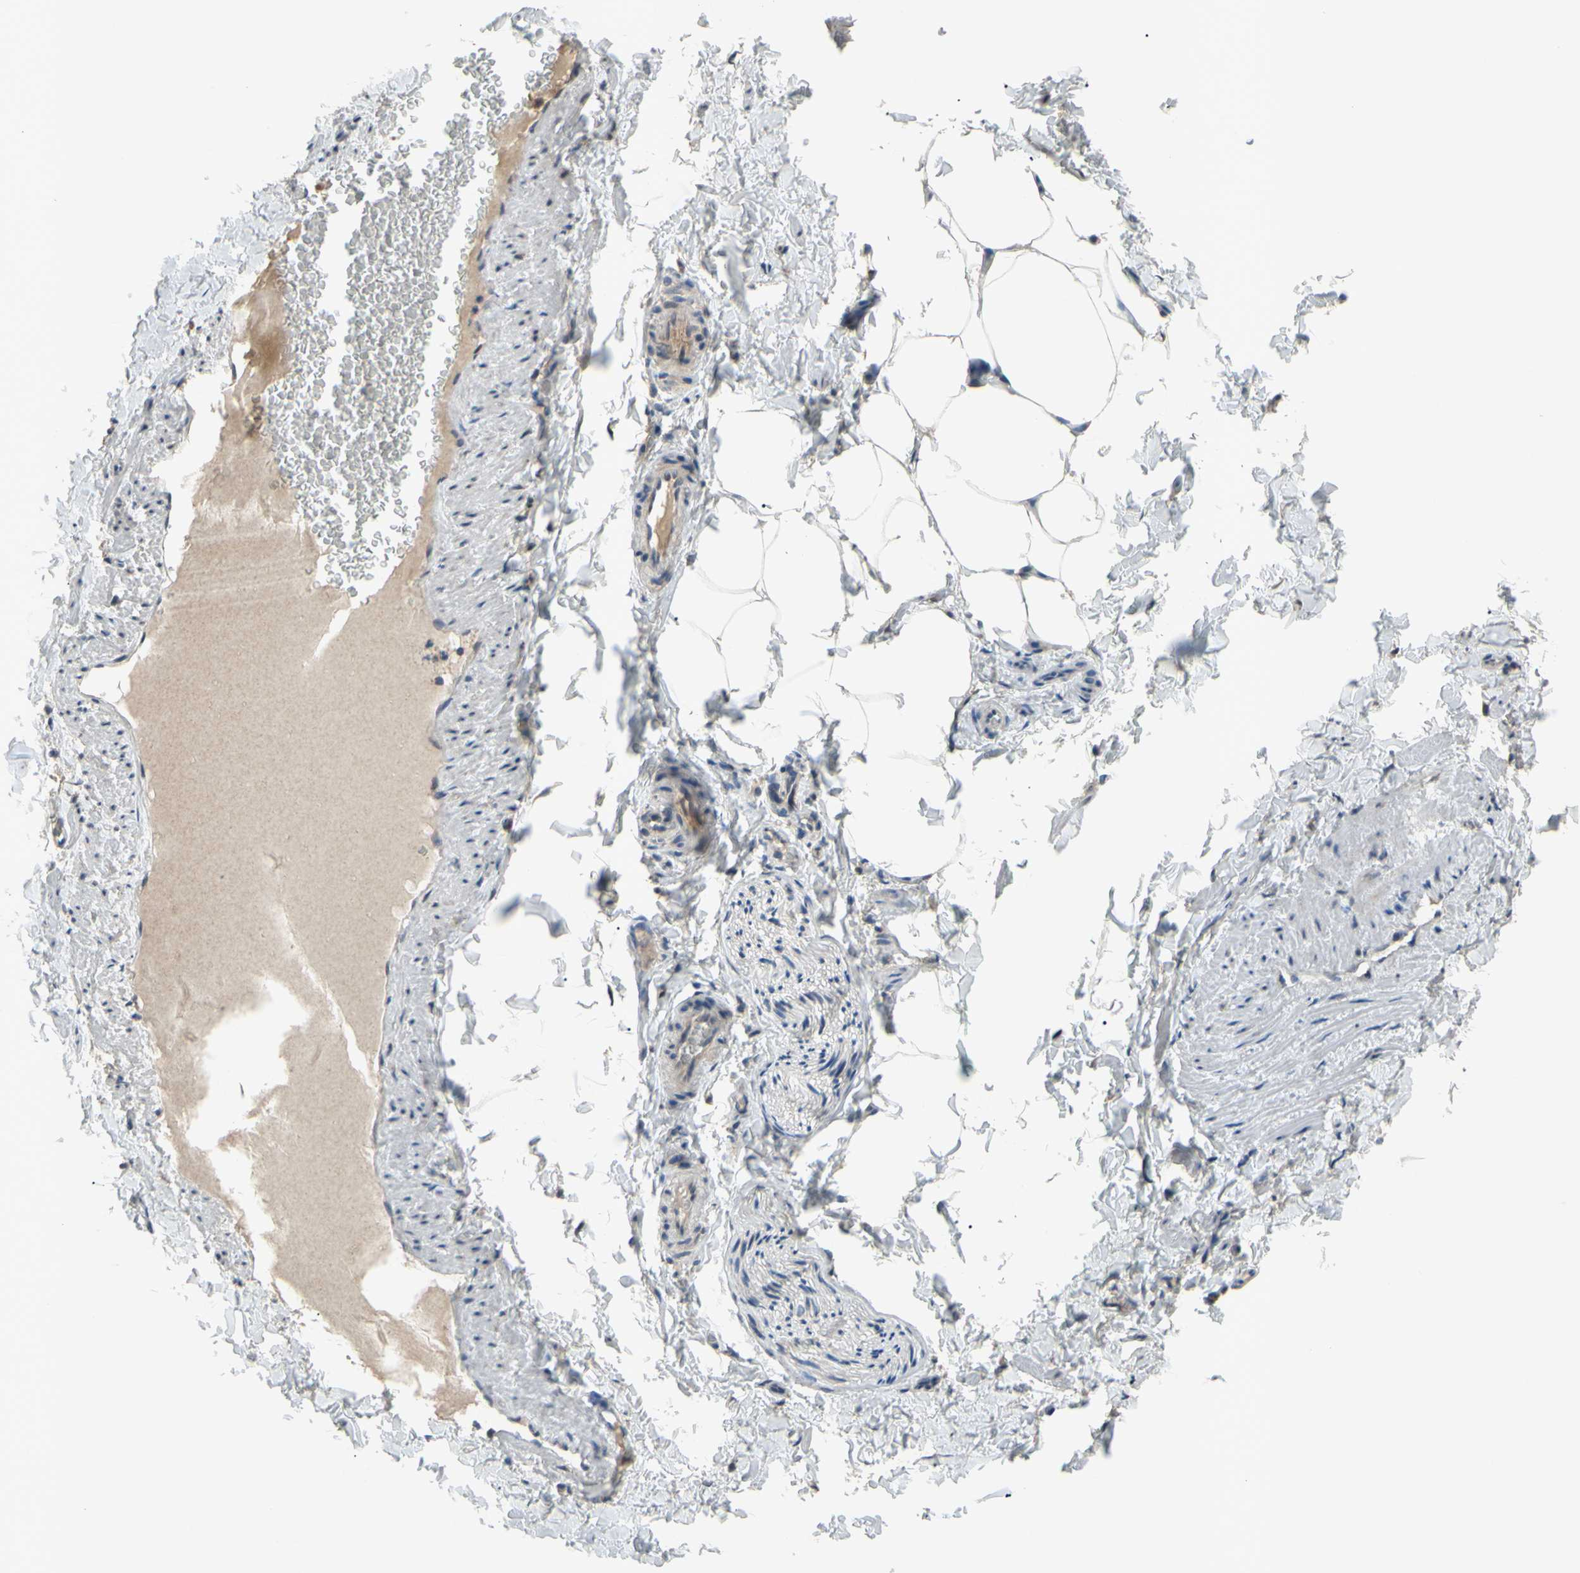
{"staining": {"intensity": "weak", "quantity": "25%-75%", "location": "cytoplasmic/membranous"}, "tissue": "adipose tissue", "cell_type": "Adipocytes", "image_type": "normal", "snomed": [{"axis": "morphology", "description": "Normal tissue, NOS"}, {"axis": "topography", "description": "Vascular tissue"}], "caption": "Immunohistochemistry (IHC) (DAB (3,3'-diaminobenzidine)) staining of normal human adipose tissue reveals weak cytoplasmic/membranous protein positivity in approximately 25%-75% of adipocytes. Ihc stains the protein of interest in brown and the nuclei are stained blue.", "gene": "CD164", "patient": {"sex": "male", "age": 41}}